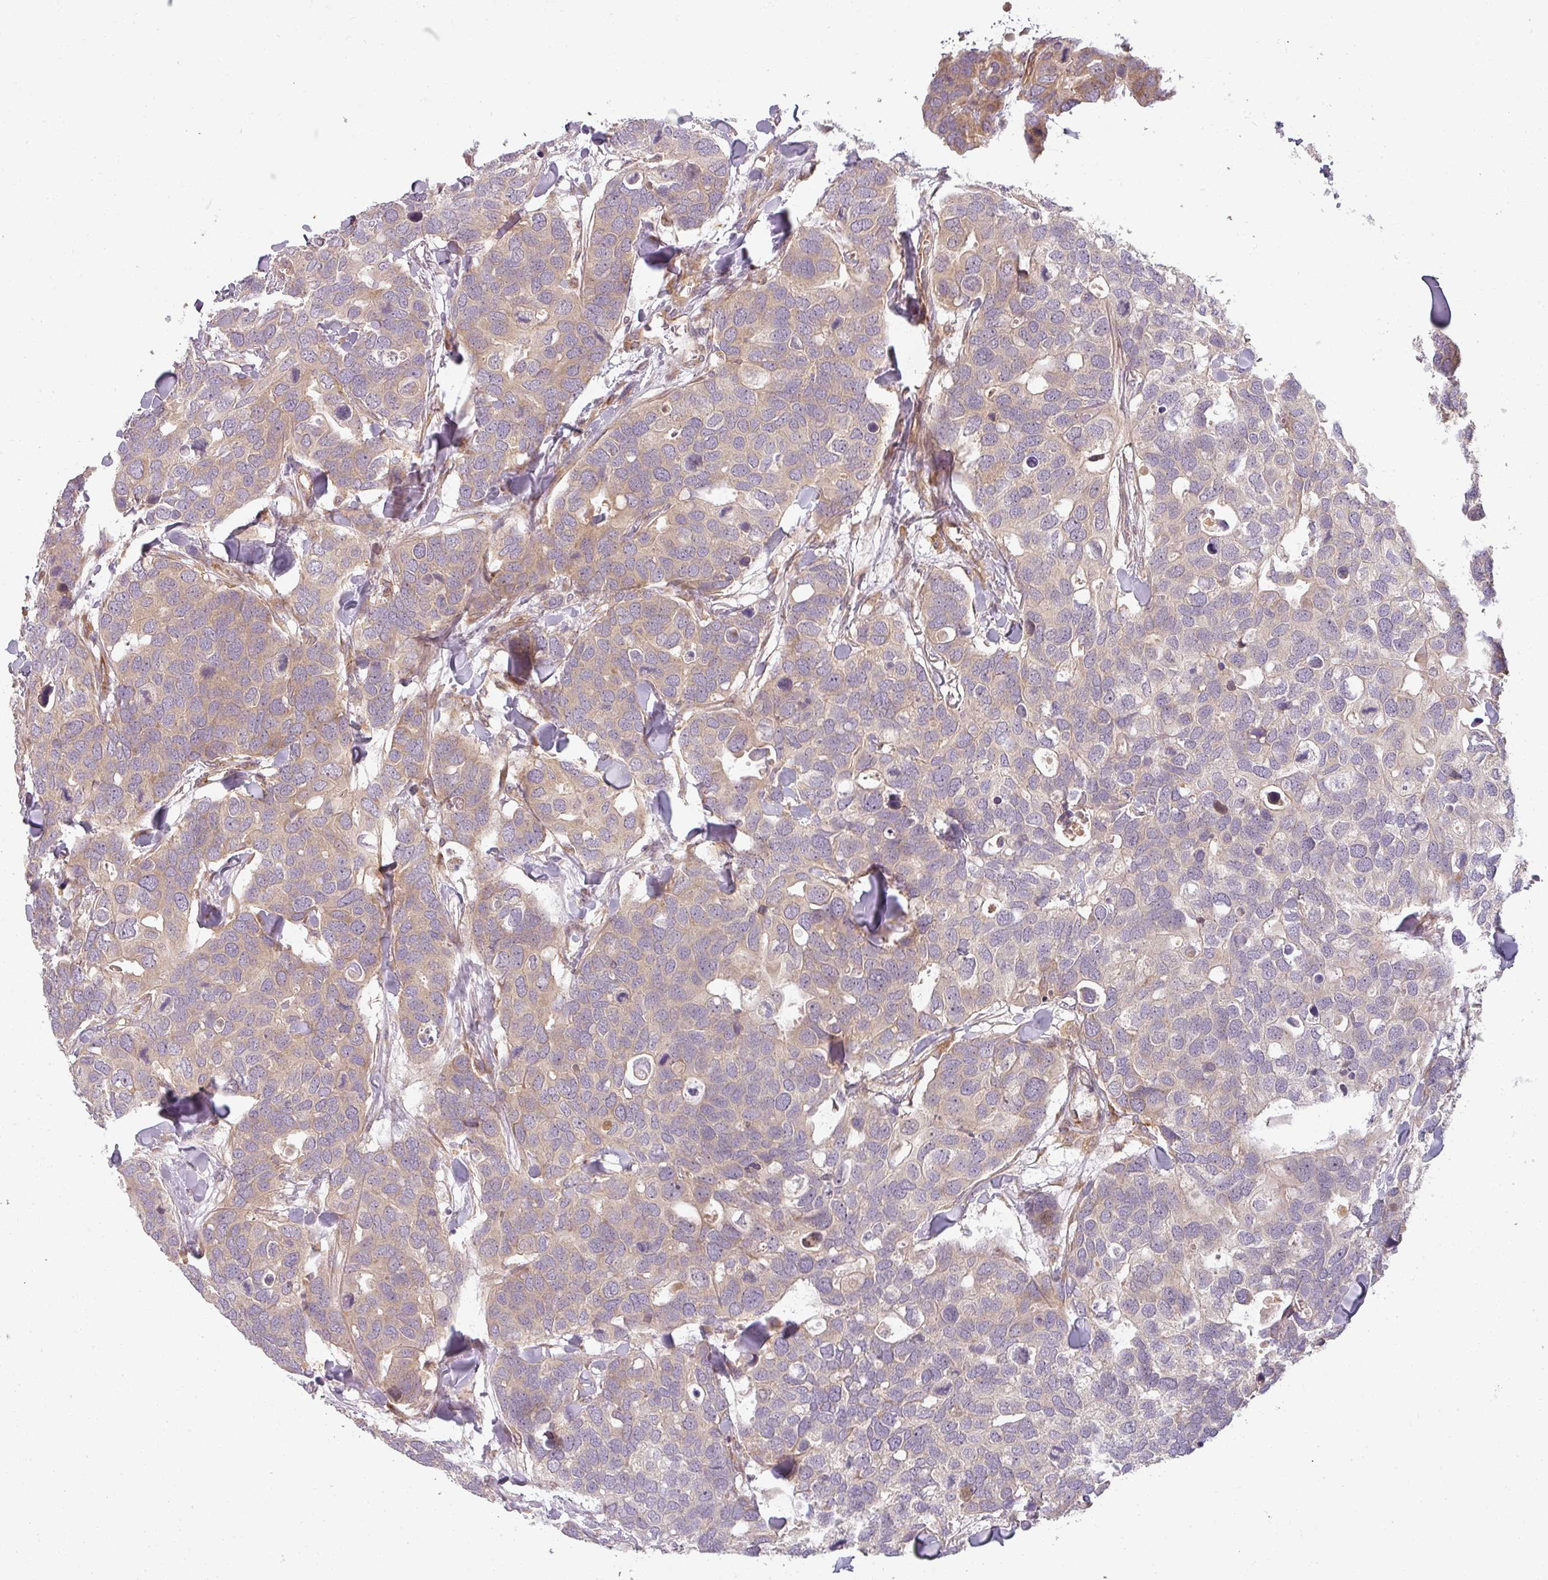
{"staining": {"intensity": "weak", "quantity": "<25%", "location": "cytoplasmic/membranous"}, "tissue": "breast cancer", "cell_type": "Tumor cells", "image_type": "cancer", "snomed": [{"axis": "morphology", "description": "Duct carcinoma"}, {"axis": "topography", "description": "Breast"}], "caption": "This is an IHC histopathology image of human intraductal carcinoma (breast). There is no positivity in tumor cells.", "gene": "CNOT1", "patient": {"sex": "female", "age": 83}}